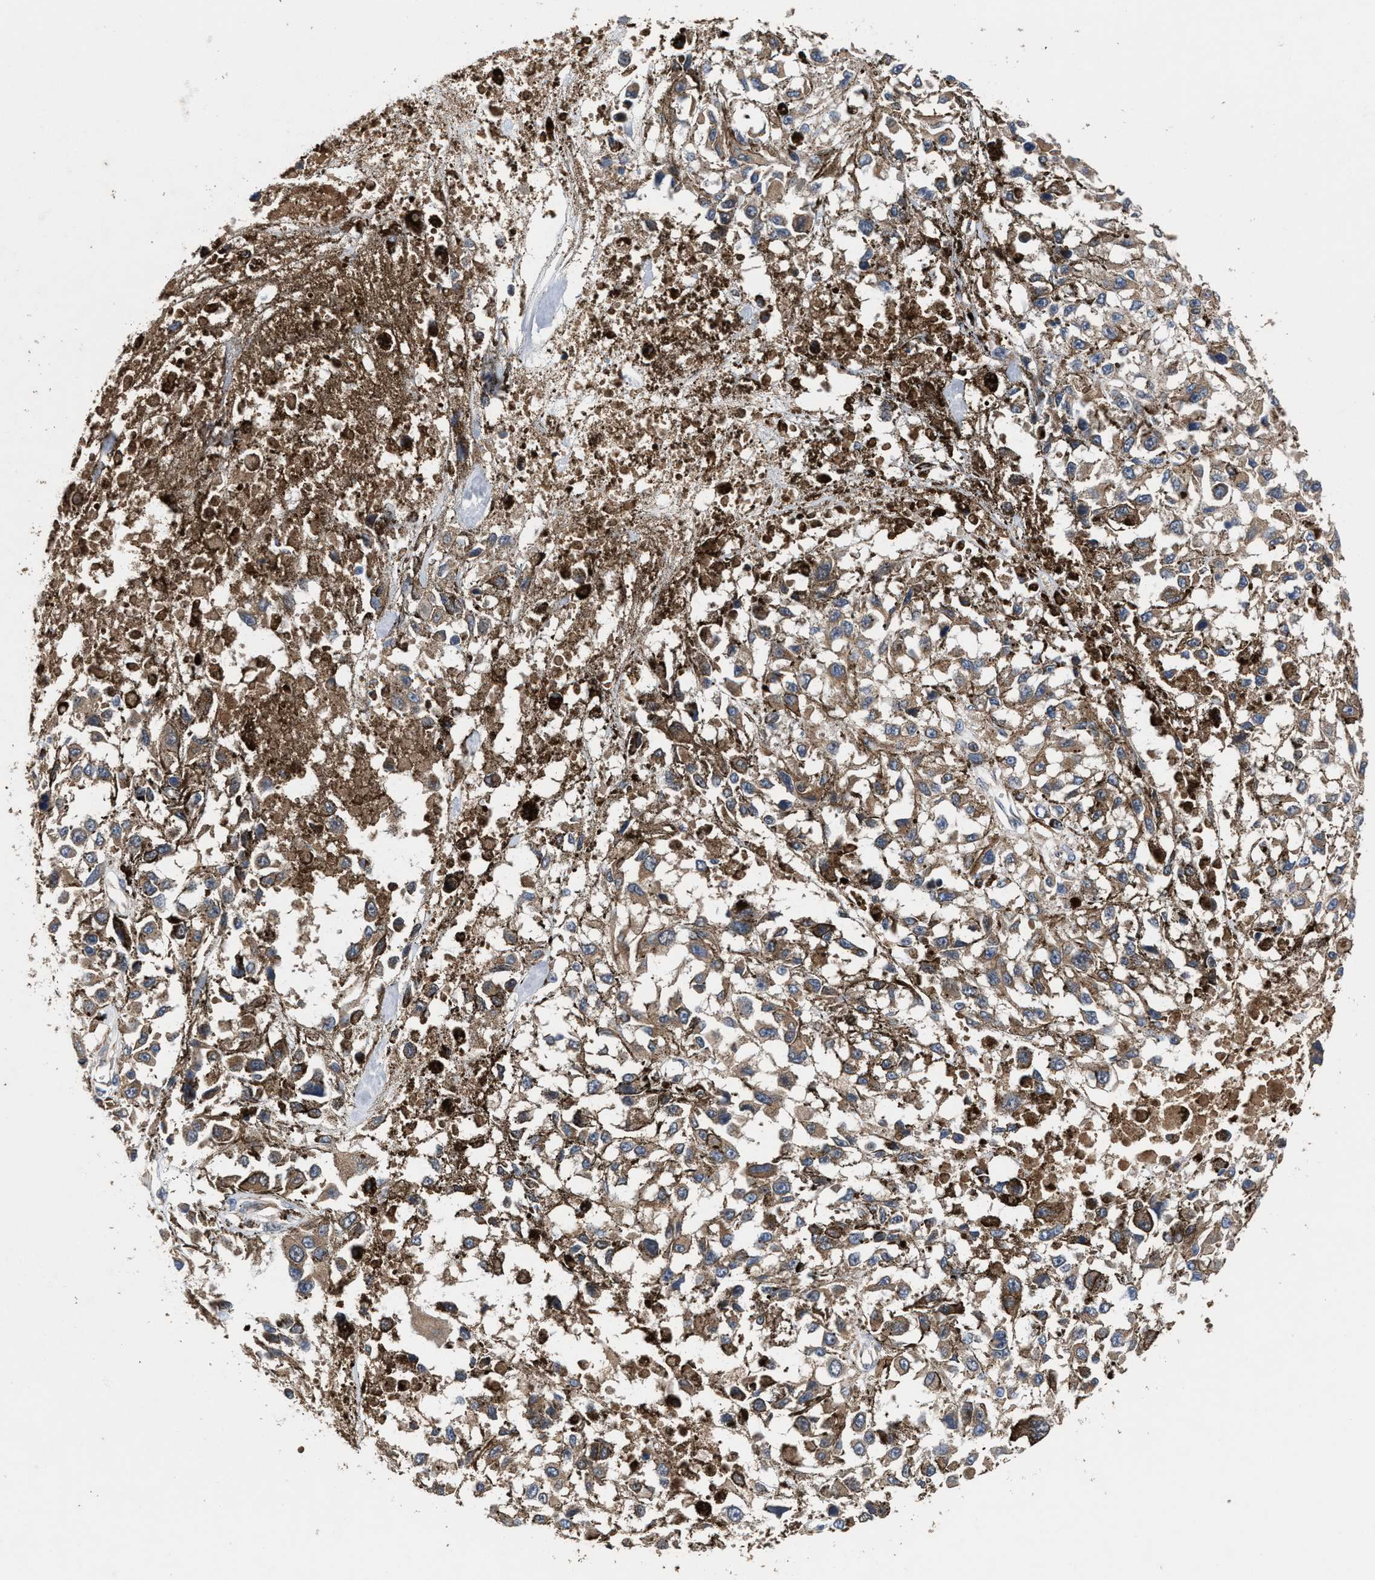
{"staining": {"intensity": "weak", "quantity": ">75%", "location": "cytoplasmic/membranous"}, "tissue": "melanoma", "cell_type": "Tumor cells", "image_type": "cancer", "snomed": [{"axis": "morphology", "description": "Malignant melanoma, Metastatic site"}, {"axis": "topography", "description": "Lymph node"}], "caption": "Malignant melanoma (metastatic site) stained with DAB IHC demonstrates low levels of weak cytoplasmic/membranous expression in about >75% of tumor cells.", "gene": "ACLY", "patient": {"sex": "male", "age": 59}}